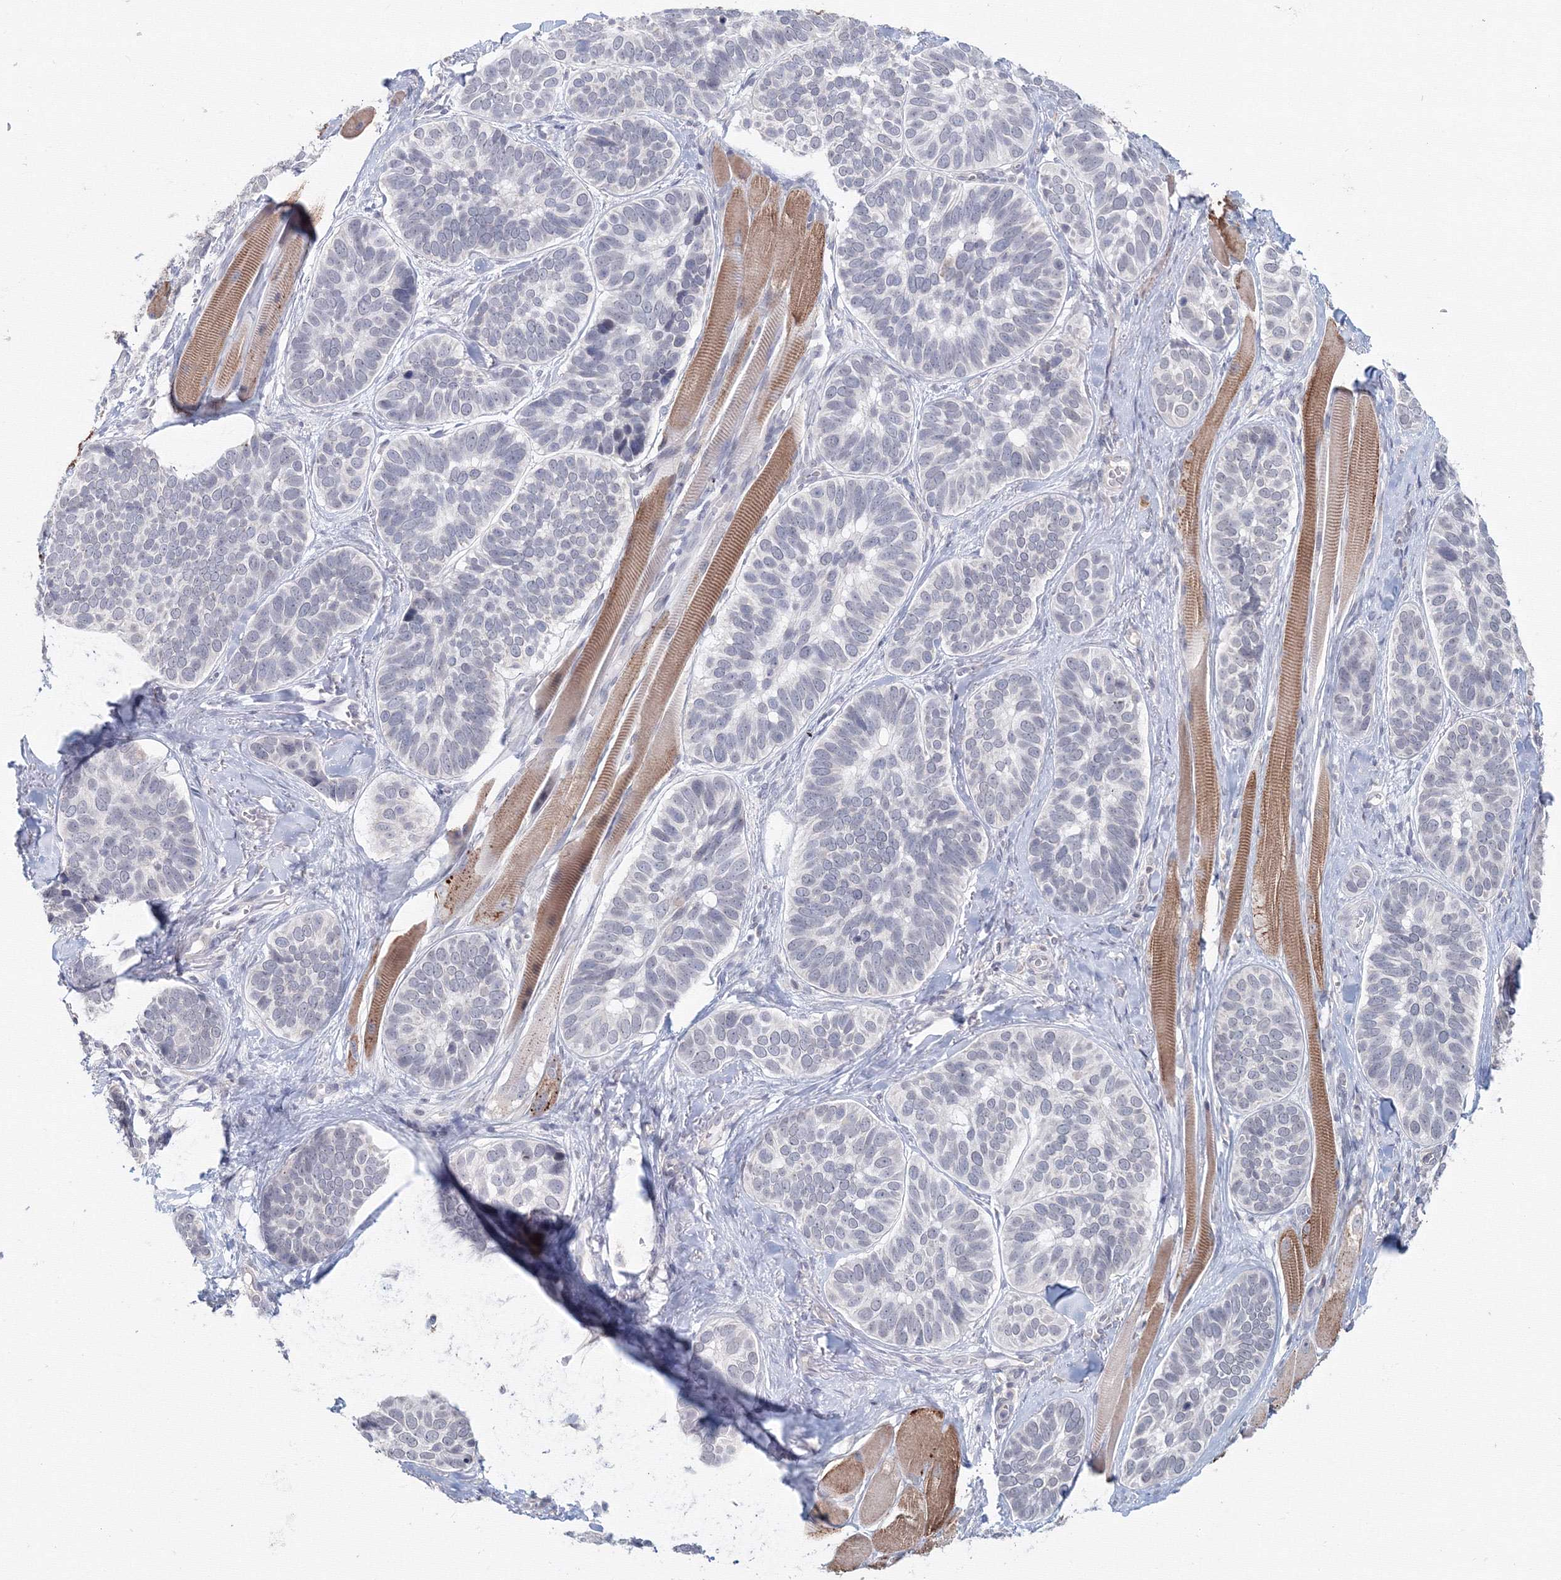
{"staining": {"intensity": "negative", "quantity": "none", "location": "none"}, "tissue": "skin cancer", "cell_type": "Tumor cells", "image_type": "cancer", "snomed": [{"axis": "morphology", "description": "Basal cell carcinoma"}, {"axis": "topography", "description": "Skin"}], "caption": "Immunohistochemistry (IHC) histopathology image of neoplastic tissue: skin basal cell carcinoma stained with DAB (3,3'-diaminobenzidine) shows no significant protein expression in tumor cells.", "gene": "SLC7A7", "patient": {"sex": "male", "age": 62}}